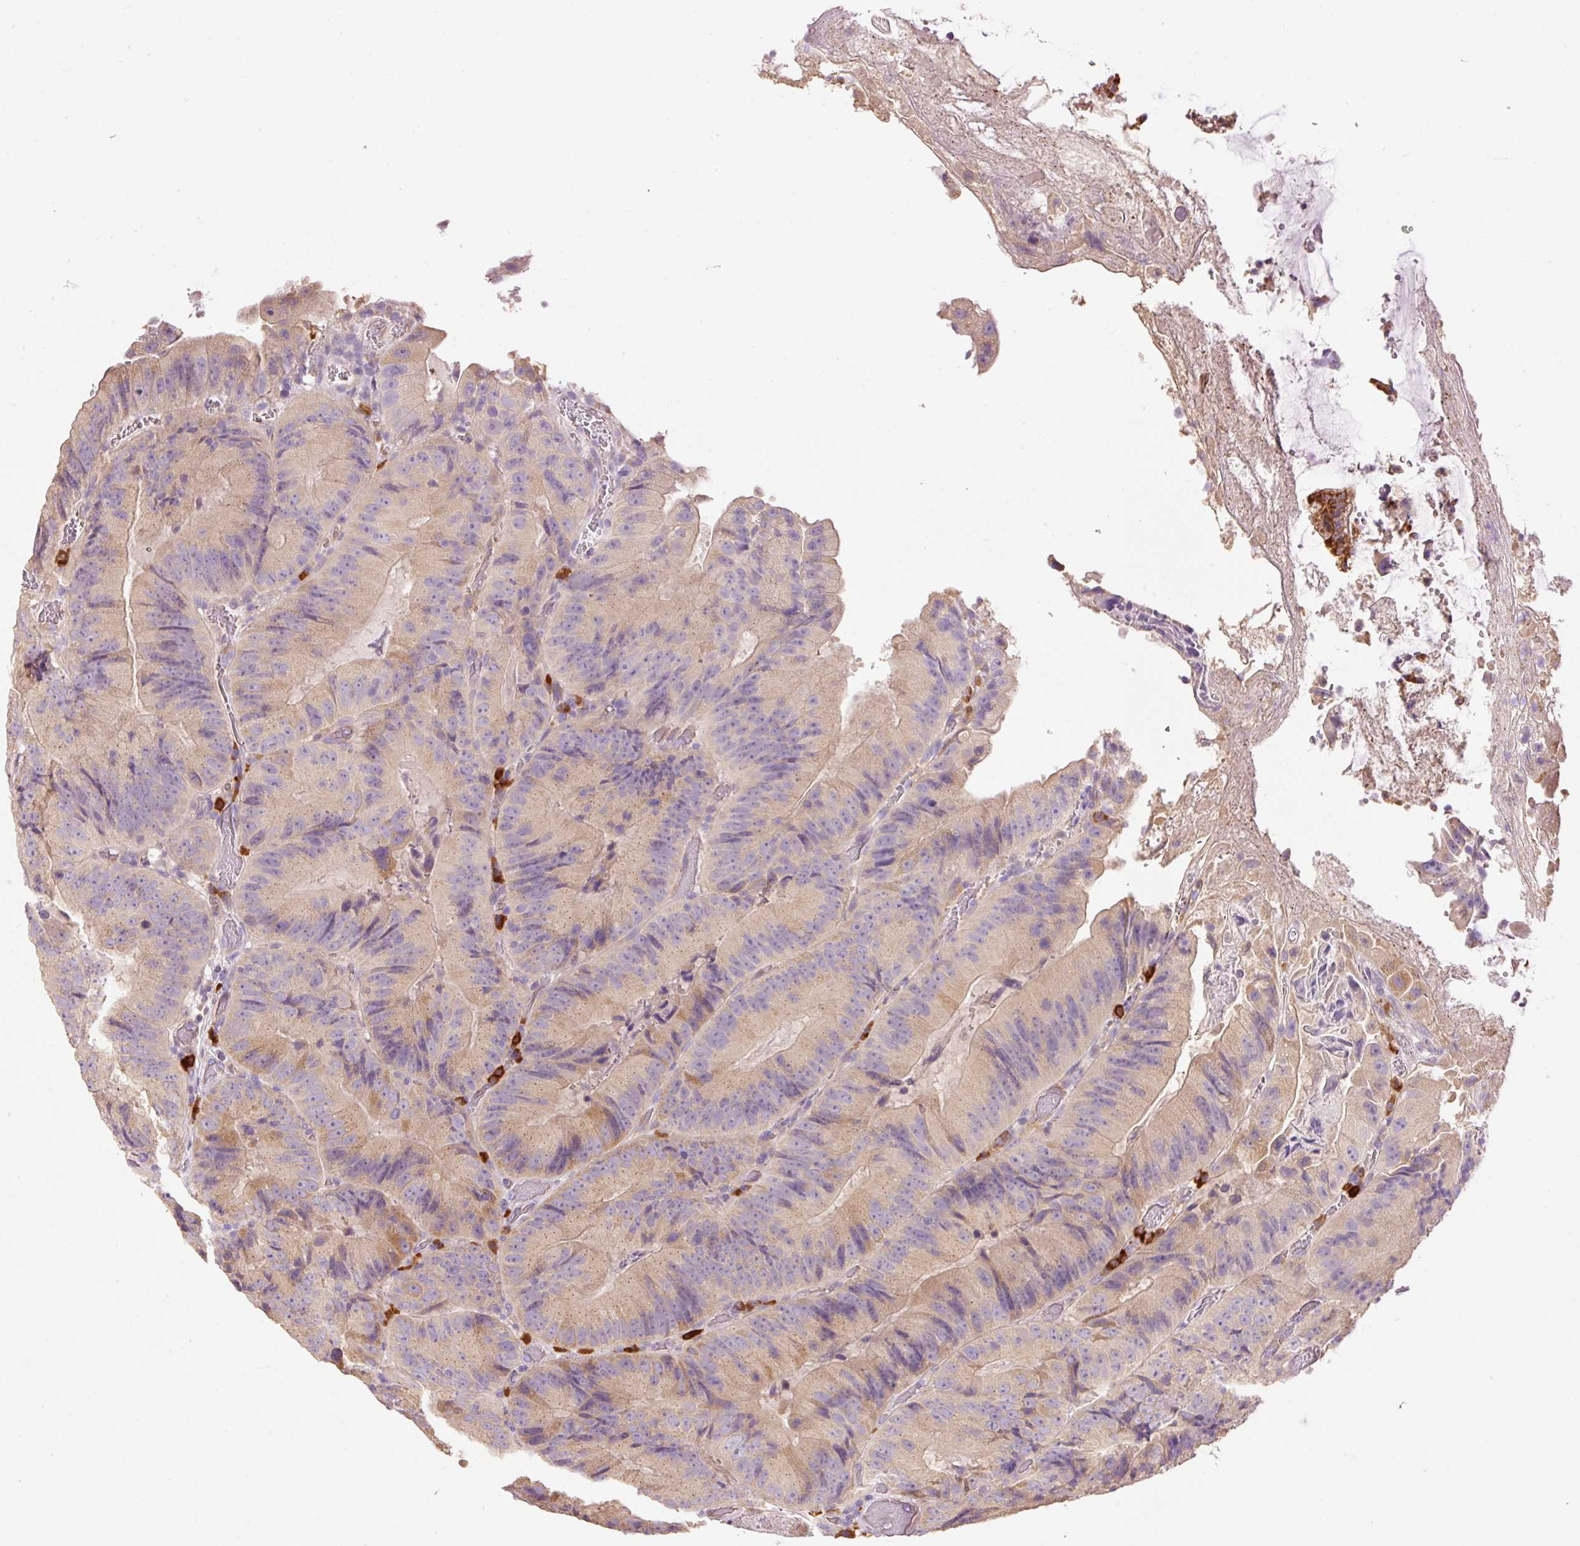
{"staining": {"intensity": "weak", "quantity": ">75%", "location": "cytoplasmic/membranous"}, "tissue": "colorectal cancer", "cell_type": "Tumor cells", "image_type": "cancer", "snomed": [{"axis": "morphology", "description": "Adenocarcinoma, NOS"}, {"axis": "topography", "description": "Colon"}], "caption": "Tumor cells display low levels of weak cytoplasmic/membranous positivity in about >75% of cells in human colorectal cancer. The staining was performed using DAB to visualize the protein expression in brown, while the nuclei were stained in blue with hematoxylin (Magnification: 20x).", "gene": "PNPLA5", "patient": {"sex": "female", "age": 86}}